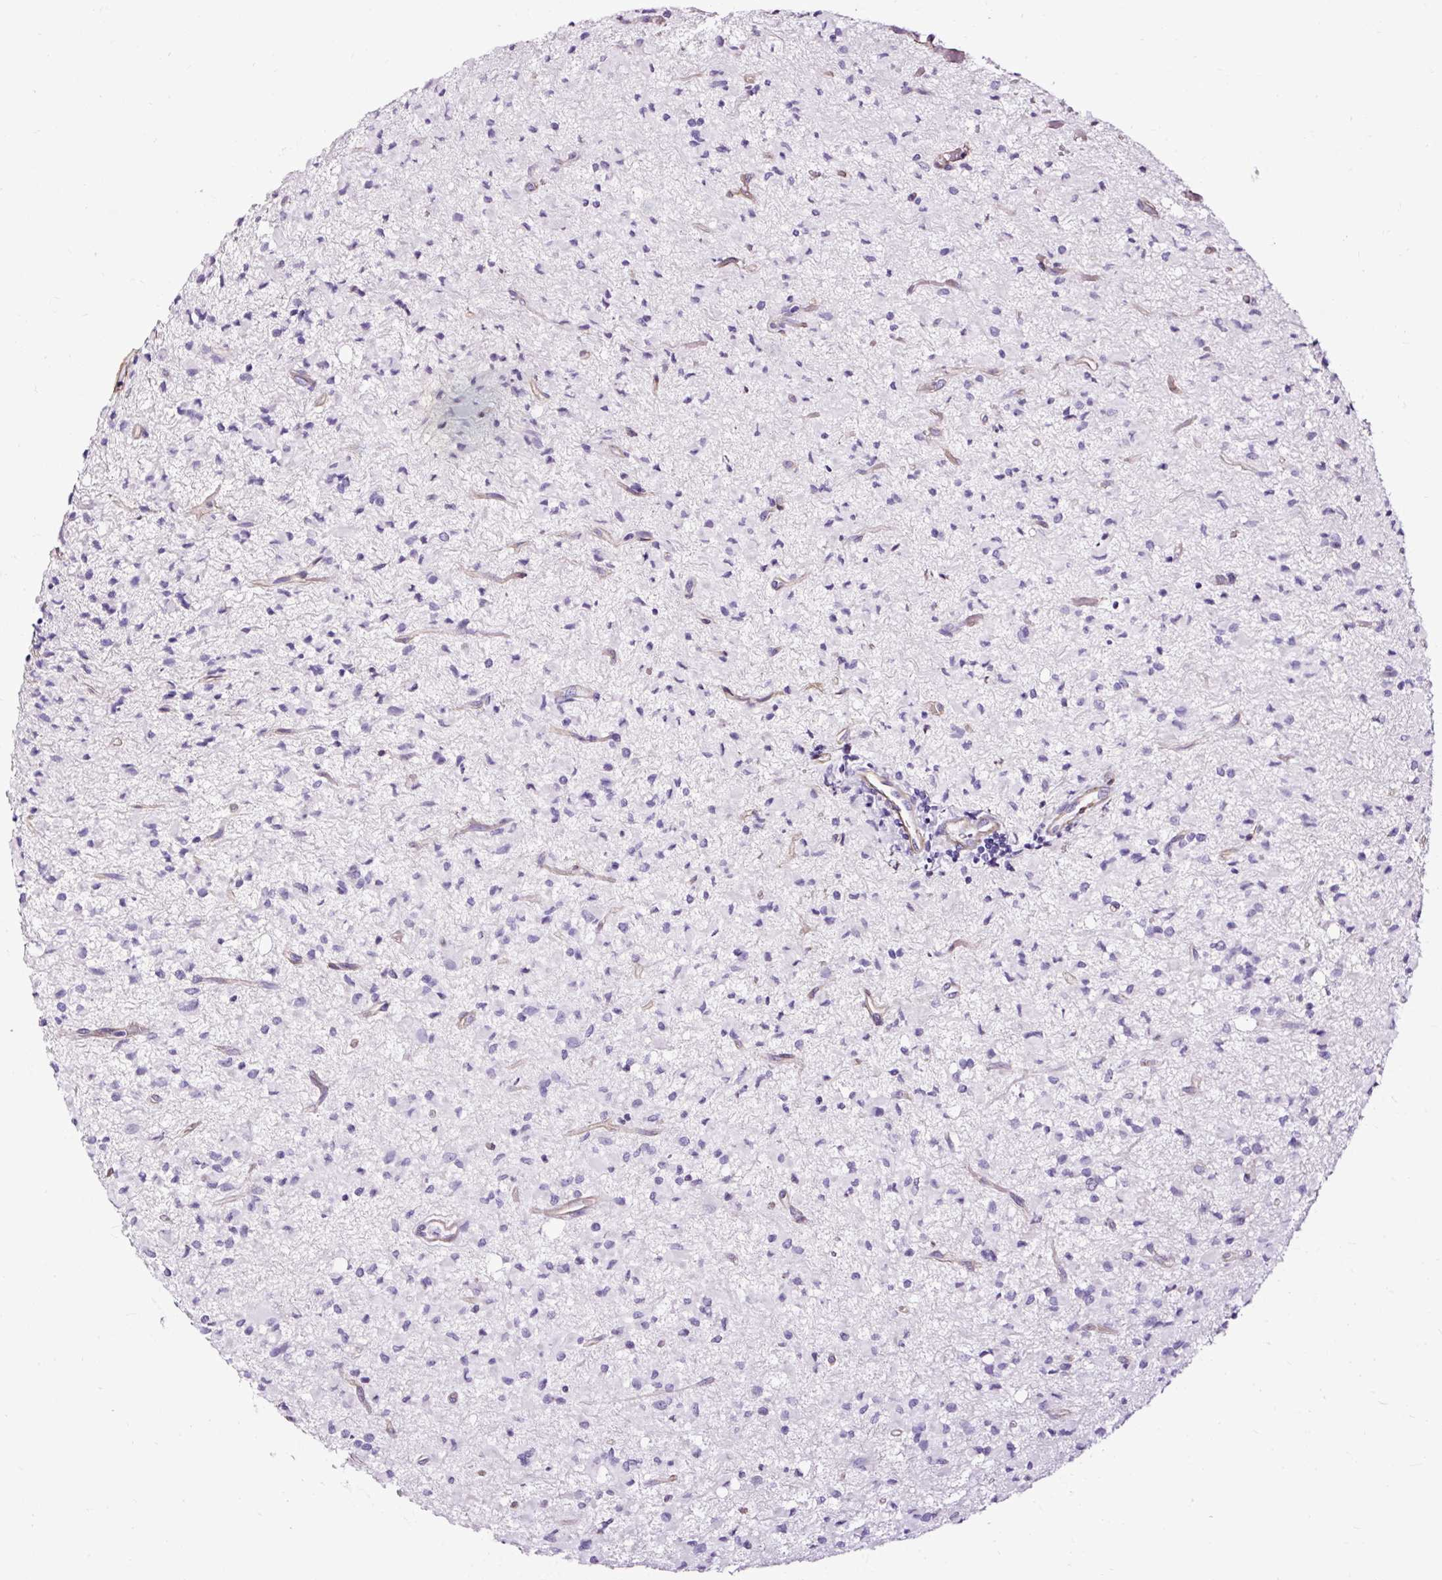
{"staining": {"intensity": "negative", "quantity": "none", "location": "none"}, "tissue": "glioma", "cell_type": "Tumor cells", "image_type": "cancer", "snomed": [{"axis": "morphology", "description": "Glioma, malignant, Low grade"}, {"axis": "topography", "description": "Brain"}], "caption": "IHC photomicrograph of neoplastic tissue: malignant glioma (low-grade) stained with DAB demonstrates no significant protein positivity in tumor cells.", "gene": "SLC7A8", "patient": {"sex": "female", "age": 33}}